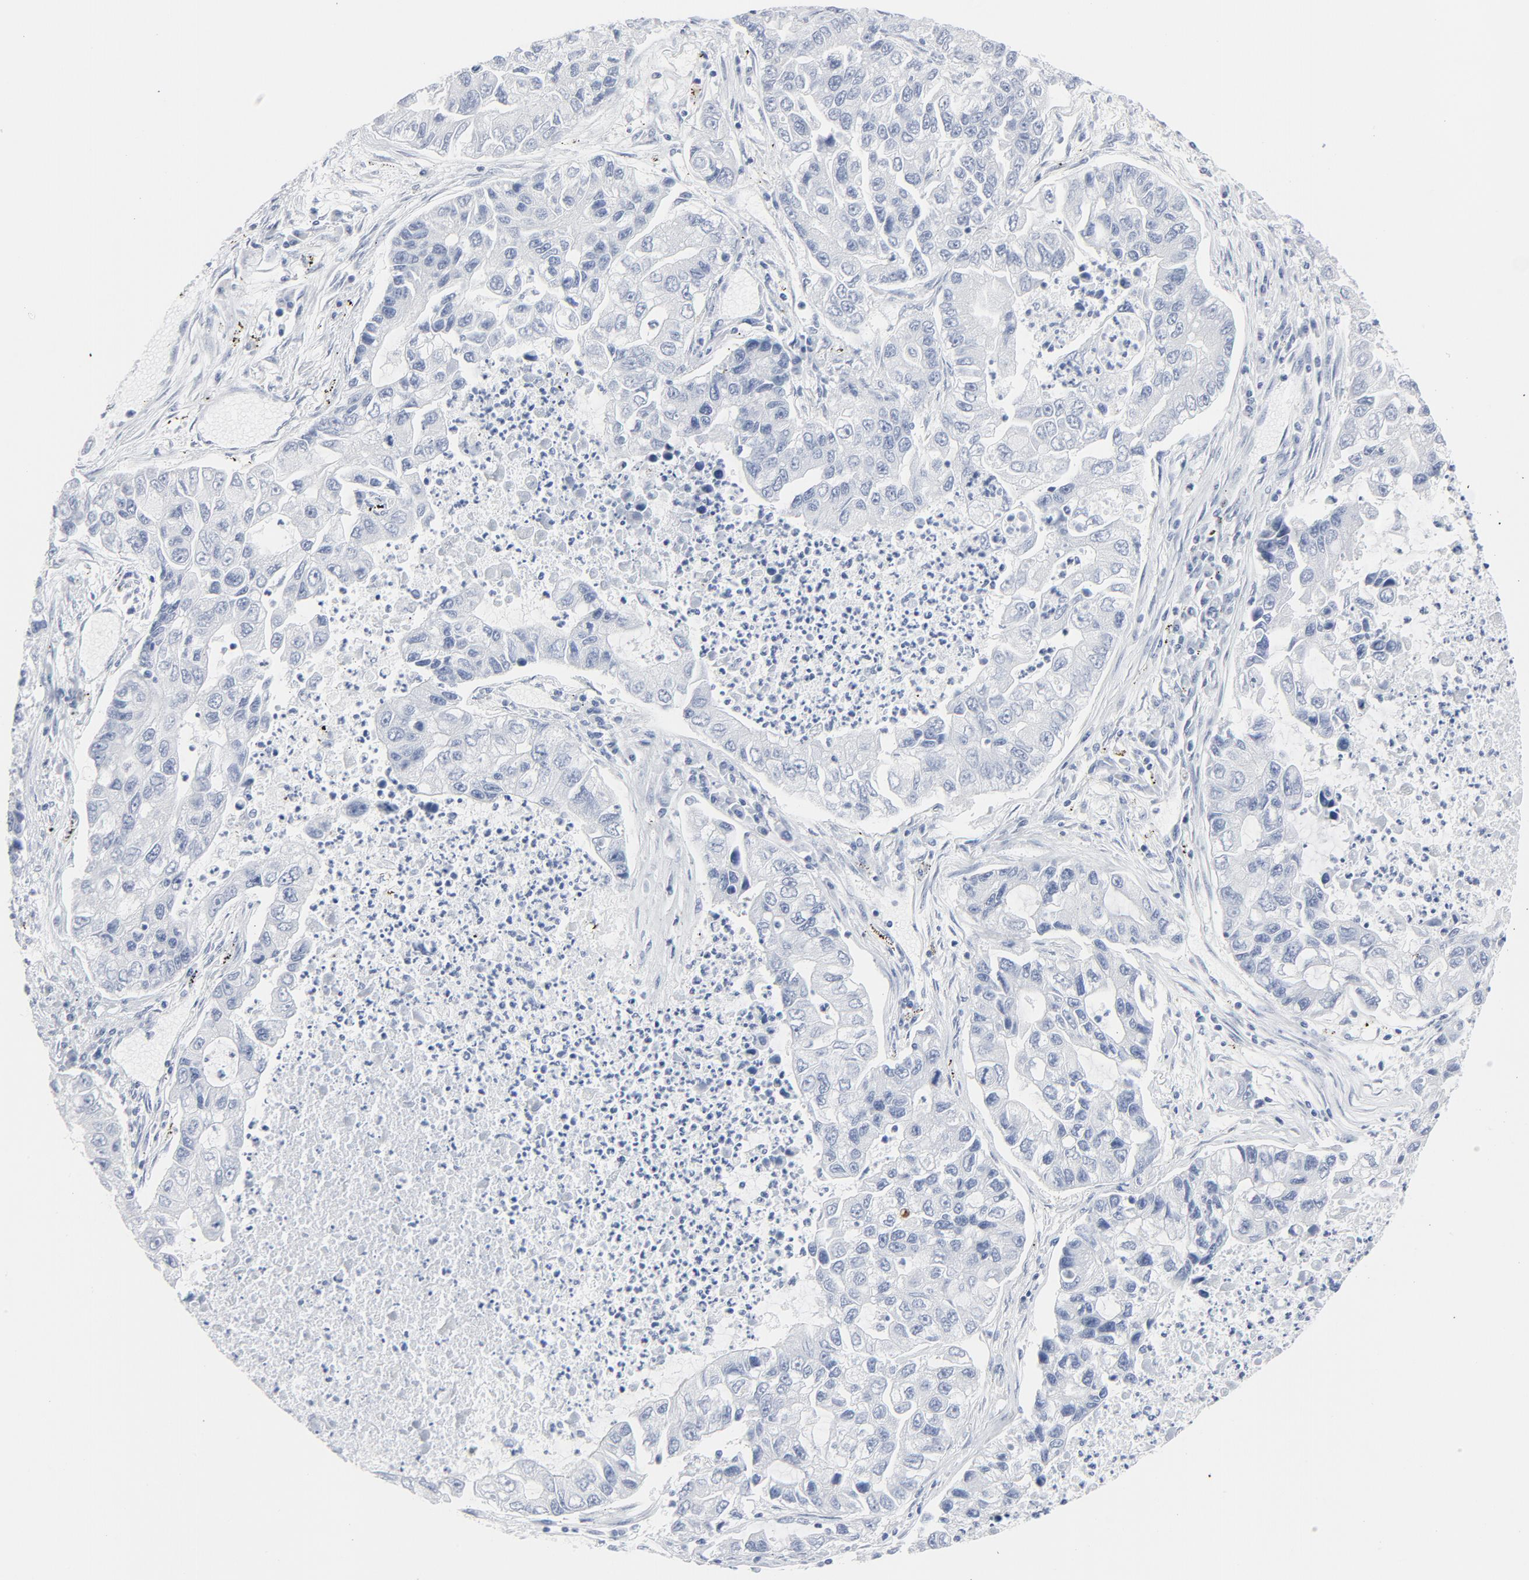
{"staining": {"intensity": "negative", "quantity": "none", "location": "none"}, "tissue": "lung cancer", "cell_type": "Tumor cells", "image_type": "cancer", "snomed": [{"axis": "morphology", "description": "Adenocarcinoma, NOS"}, {"axis": "topography", "description": "Lung"}], "caption": "Adenocarcinoma (lung) was stained to show a protein in brown. There is no significant expression in tumor cells. Brightfield microscopy of IHC stained with DAB (brown) and hematoxylin (blue), captured at high magnification.", "gene": "TUBB1", "patient": {"sex": "female", "age": 51}}